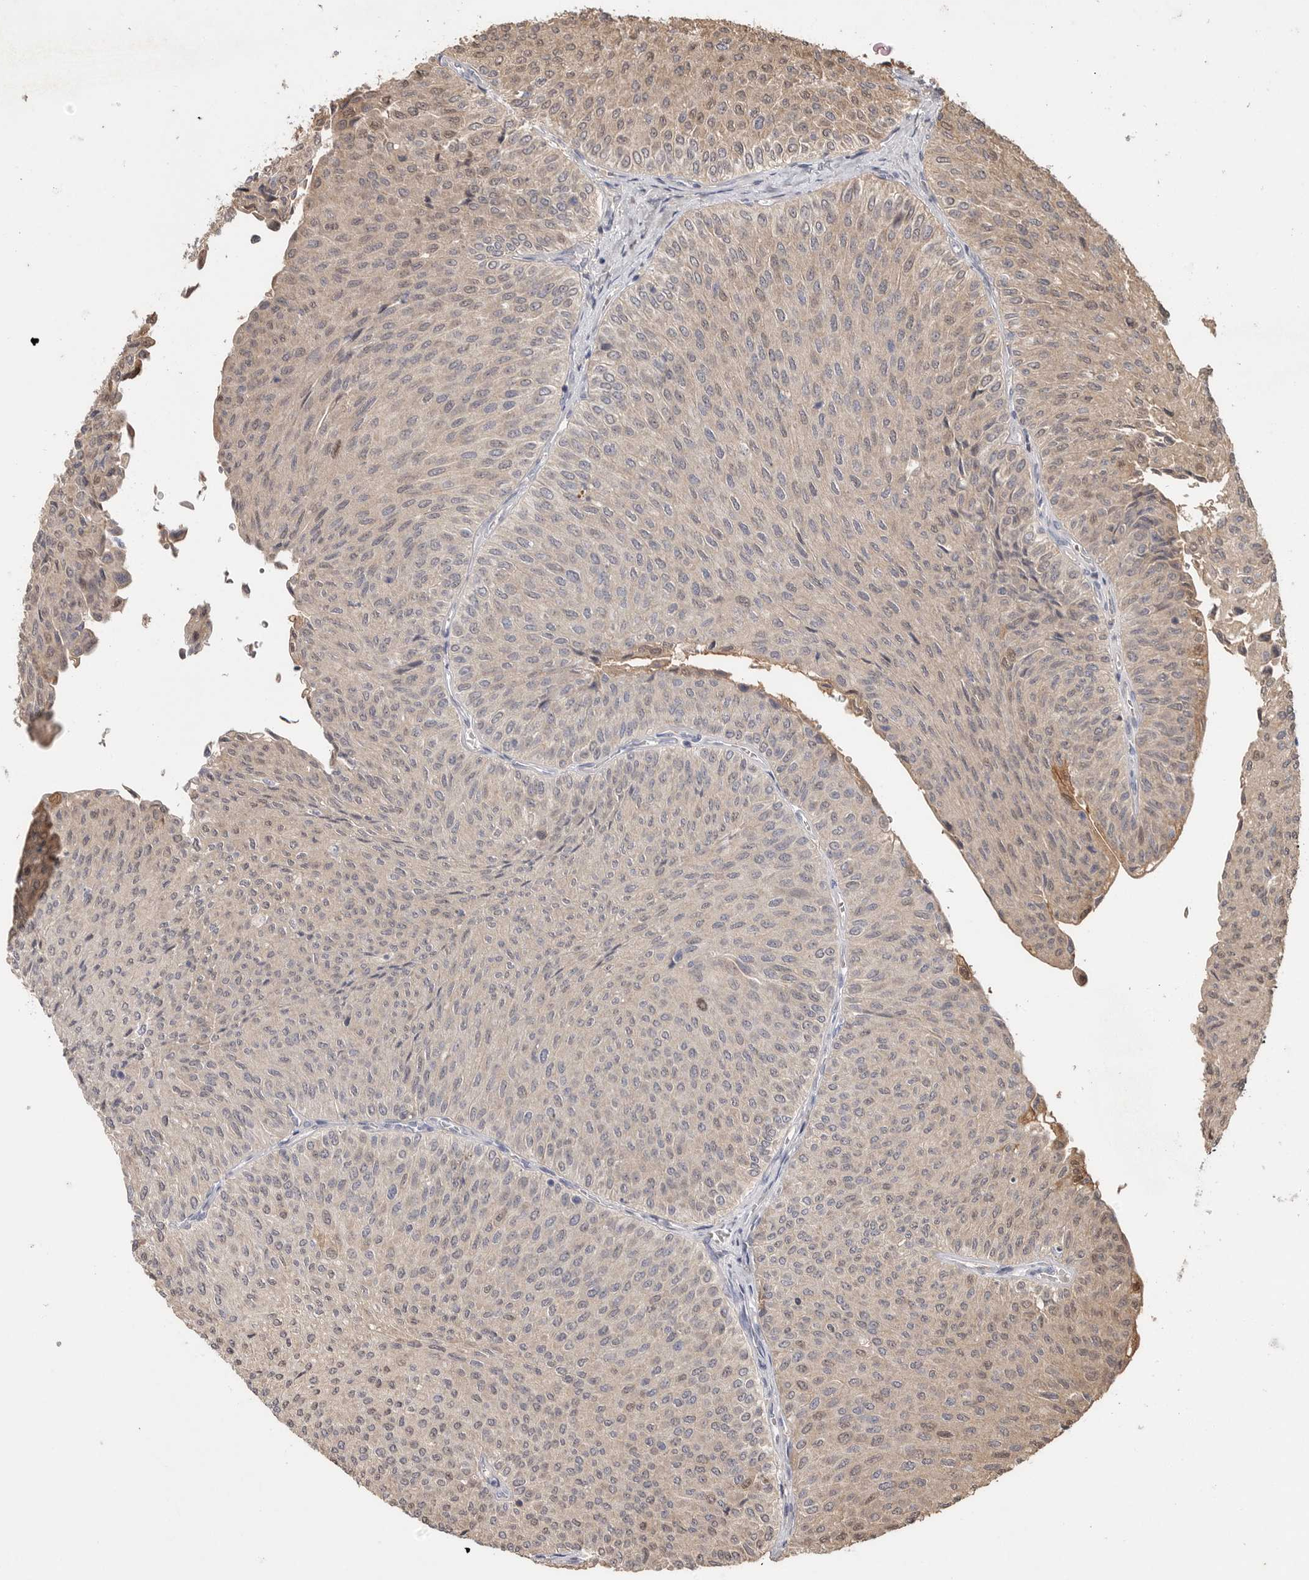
{"staining": {"intensity": "weak", "quantity": "25%-75%", "location": "cytoplasmic/membranous"}, "tissue": "urothelial cancer", "cell_type": "Tumor cells", "image_type": "cancer", "snomed": [{"axis": "morphology", "description": "Urothelial carcinoma, Low grade"}, {"axis": "topography", "description": "Urinary bladder"}], "caption": "A brown stain shows weak cytoplasmic/membranous expression of a protein in human urothelial cancer tumor cells.", "gene": "VN1R4", "patient": {"sex": "male", "age": 78}}